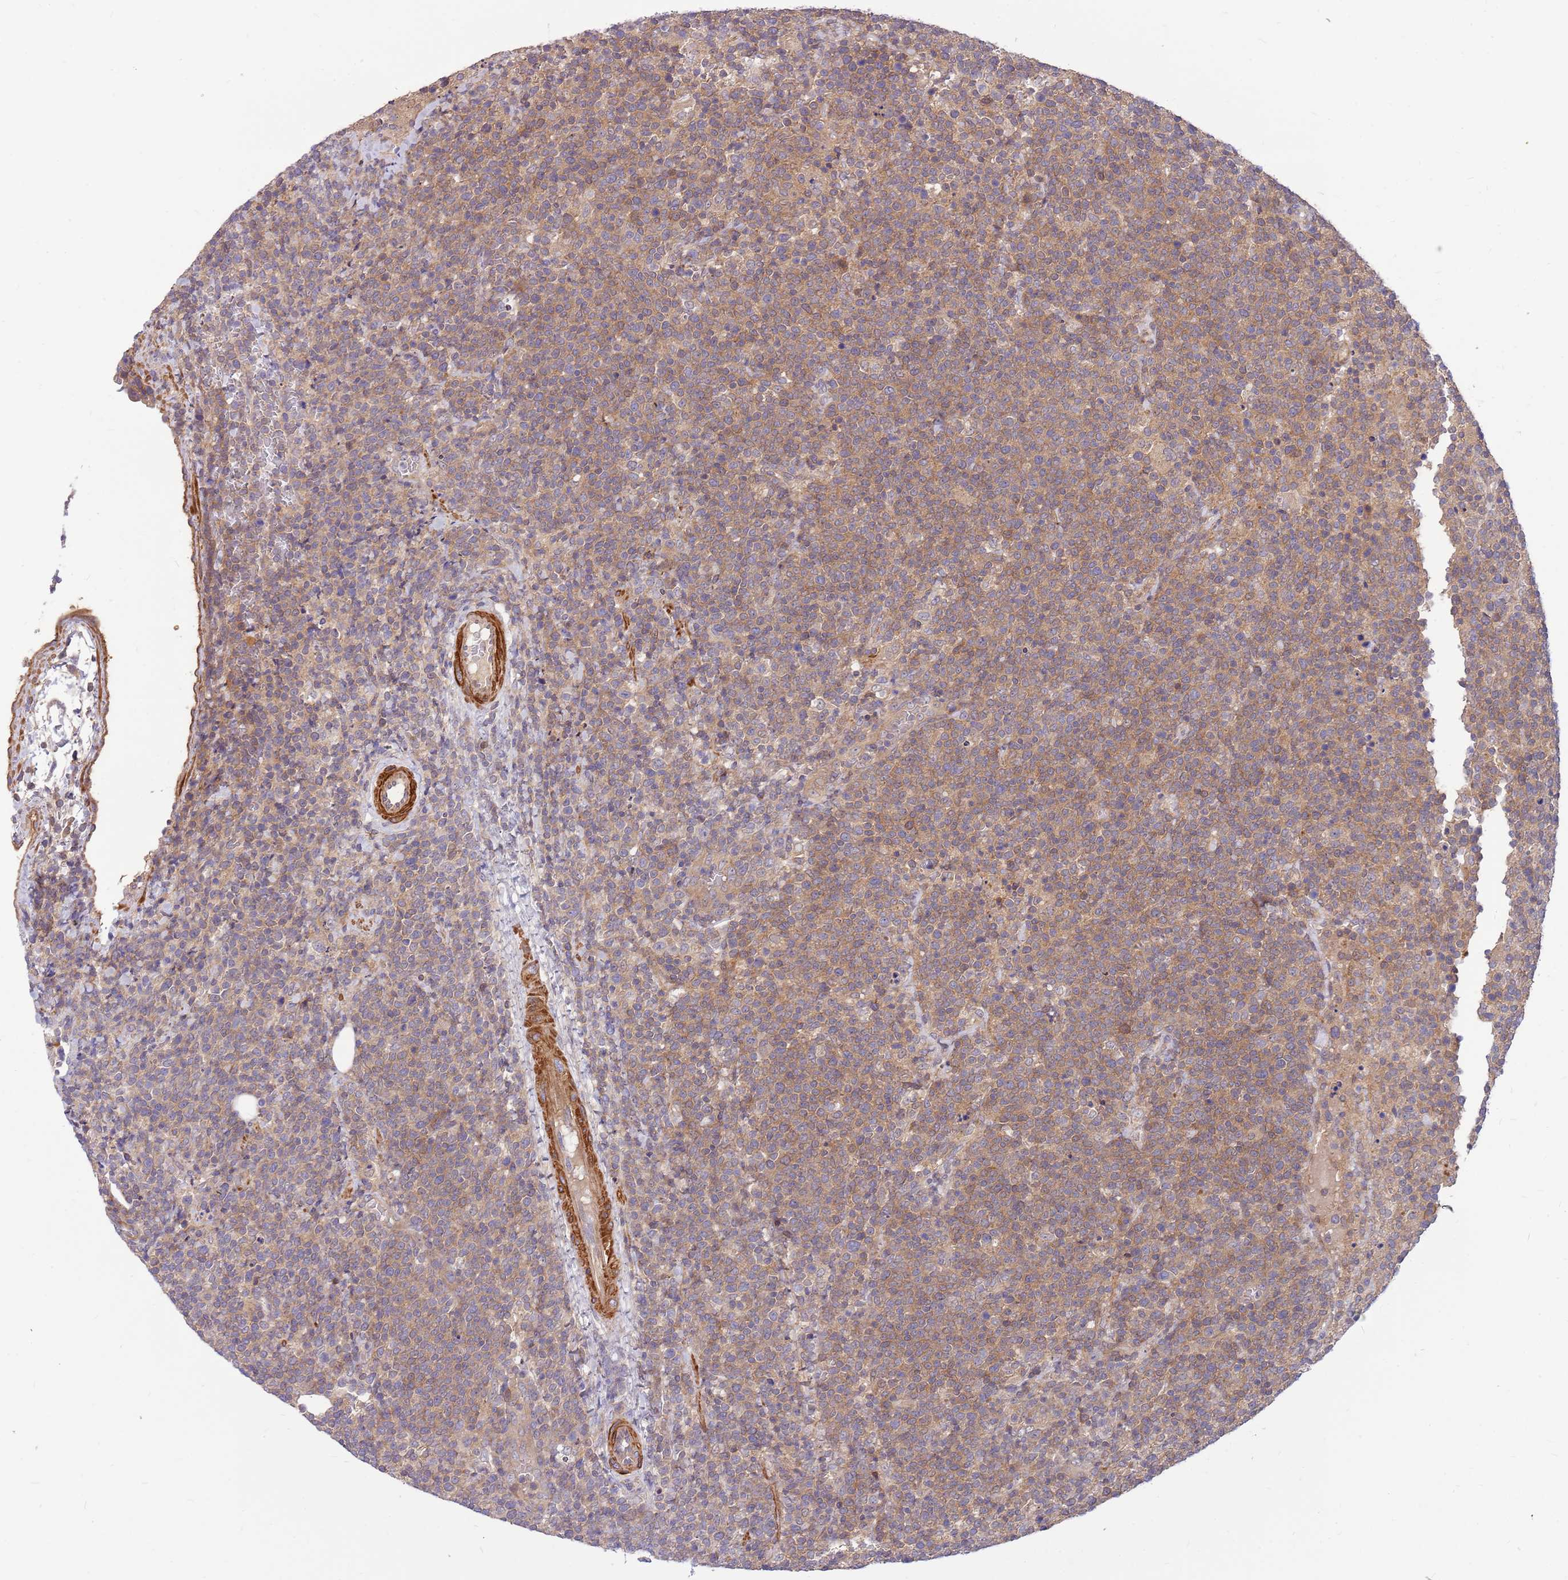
{"staining": {"intensity": "weak", "quantity": ">75%", "location": "cytoplasmic/membranous"}, "tissue": "lymphoma", "cell_type": "Tumor cells", "image_type": "cancer", "snomed": [{"axis": "morphology", "description": "Malignant lymphoma, non-Hodgkin's type, High grade"}, {"axis": "topography", "description": "Lymph node"}], "caption": "Immunohistochemical staining of human lymphoma exhibits low levels of weak cytoplasmic/membranous staining in about >75% of tumor cells. Using DAB (brown) and hematoxylin (blue) stains, captured at high magnification using brightfield microscopy.", "gene": "MVD", "patient": {"sex": "male", "age": 61}}